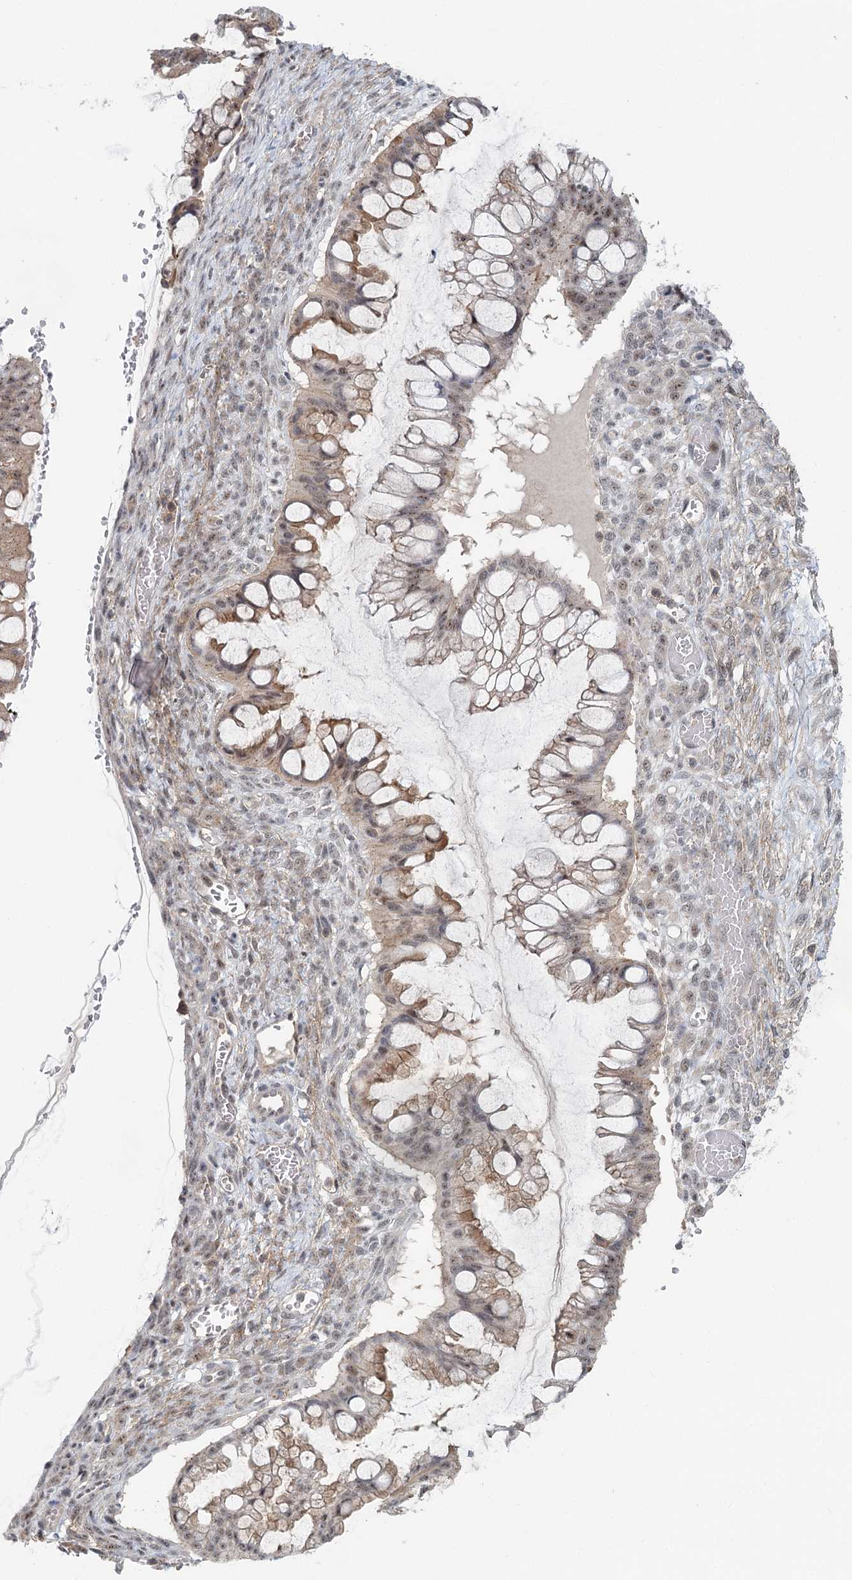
{"staining": {"intensity": "moderate", "quantity": "25%-75%", "location": "cytoplasmic/membranous,nuclear"}, "tissue": "ovarian cancer", "cell_type": "Tumor cells", "image_type": "cancer", "snomed": [{"axis": "morphology", "description": "Cystadenocarcinoma, mucinous, NOS"}, {"axis": "topography", "description": "Ovary"}], "caption": "Immunohistochemical staining of human ovarian mucinous cystadenocarcinoma reveals moderate cytoplasmic/membranous and nuclear protein staining in about 25%-75% of tumor cells. (DAB IHC, brown staining for protein, blue staining for nuclei).", "gene": "CDC42SE2", "patient": {"sex": "female", "age": 73}}